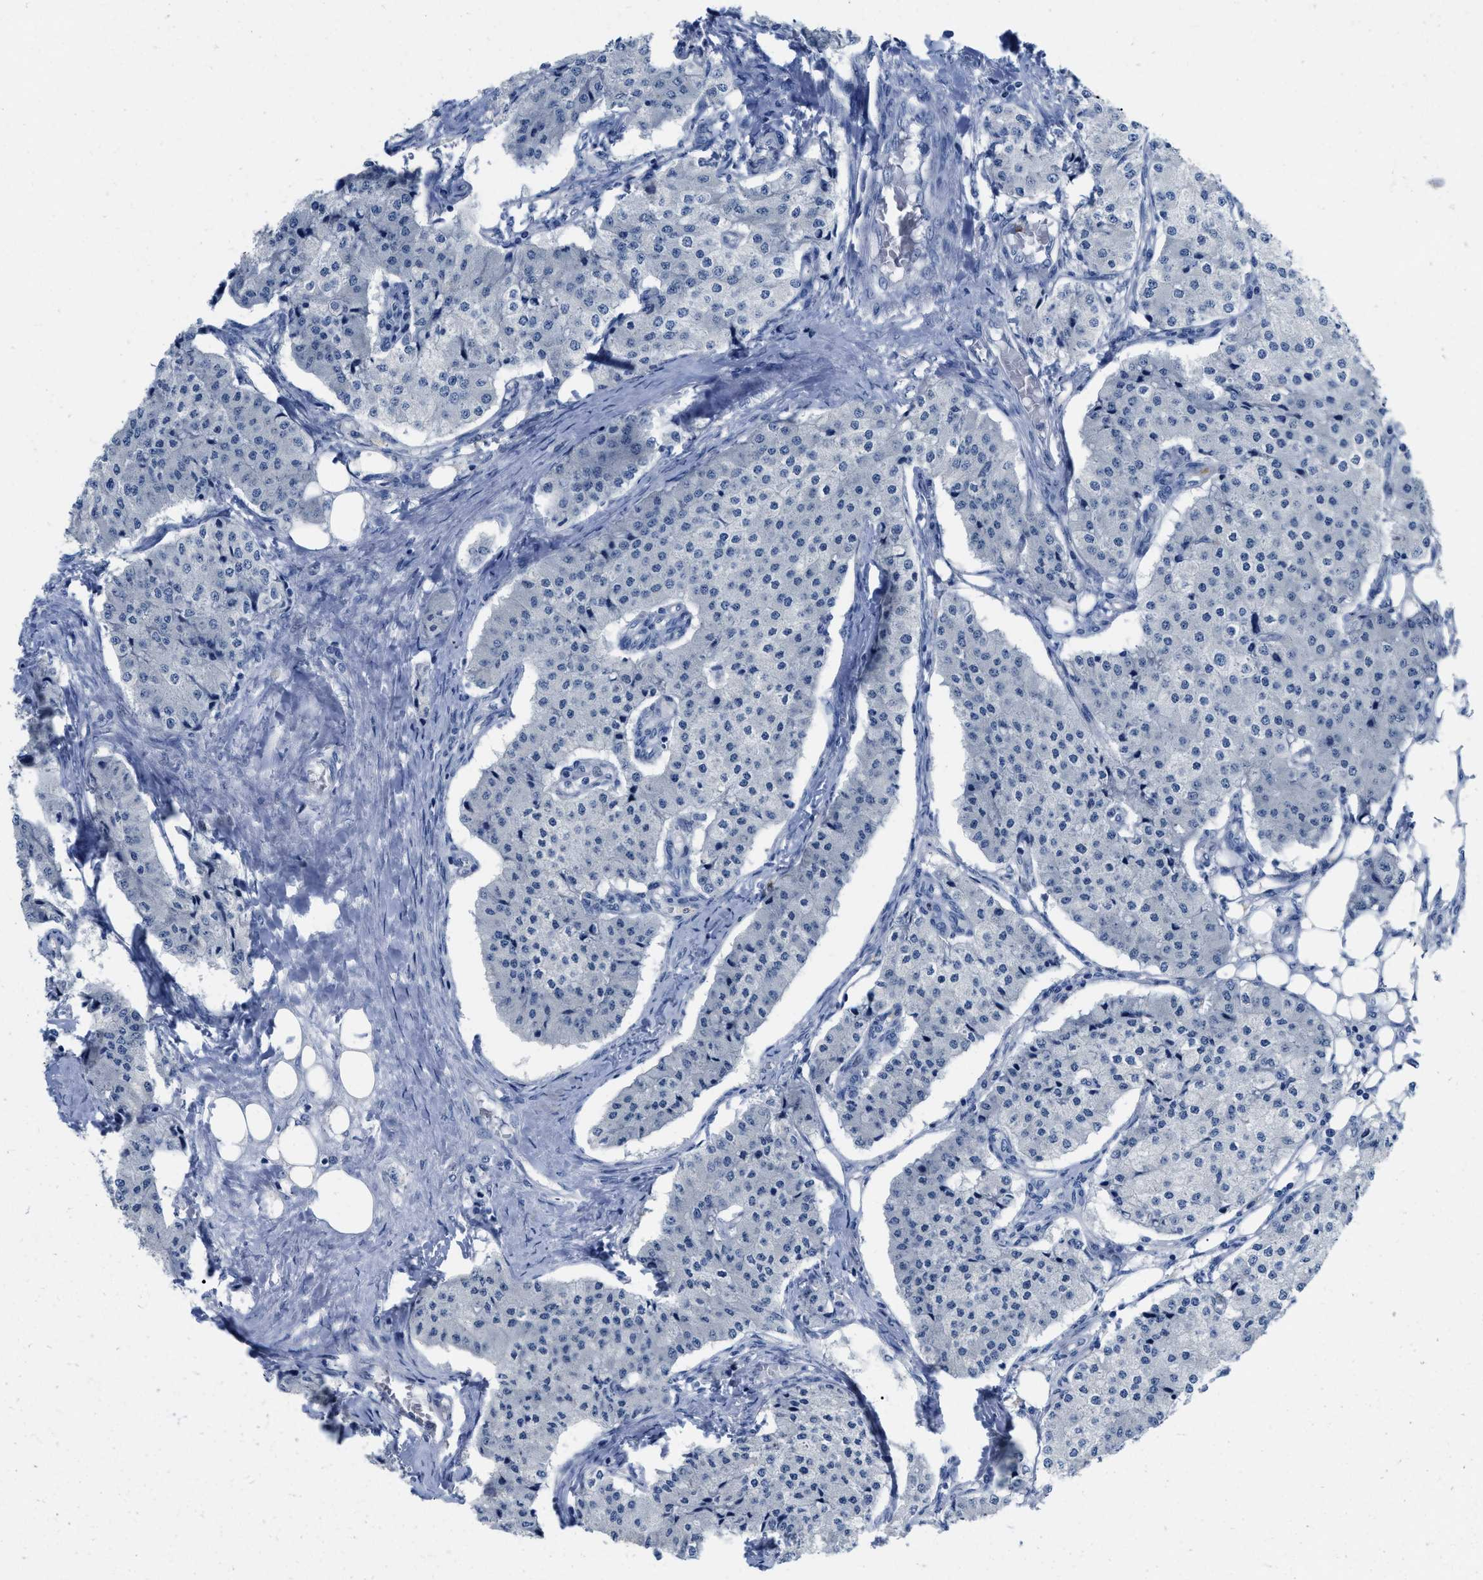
{"staining": {"intensity": "negative", "quantity": "none", "location": "none"}, "tissue": "carcinoid", "cell_type": "Tumor cells", "image_type": "cancer", "snomed": [{"axis": "morphology", "description": "Carcinoid, malignant, NOS"}, {"axis": "topography", "description": "Colon"}], "caption": "Immunohistochemistry histopathology image of human malignant carcinoid stained for a protein (brown), which demonstrates no positivity in tumor cells.", "gene": "CR1", "patient": {"sex": "female", "age": 52}}